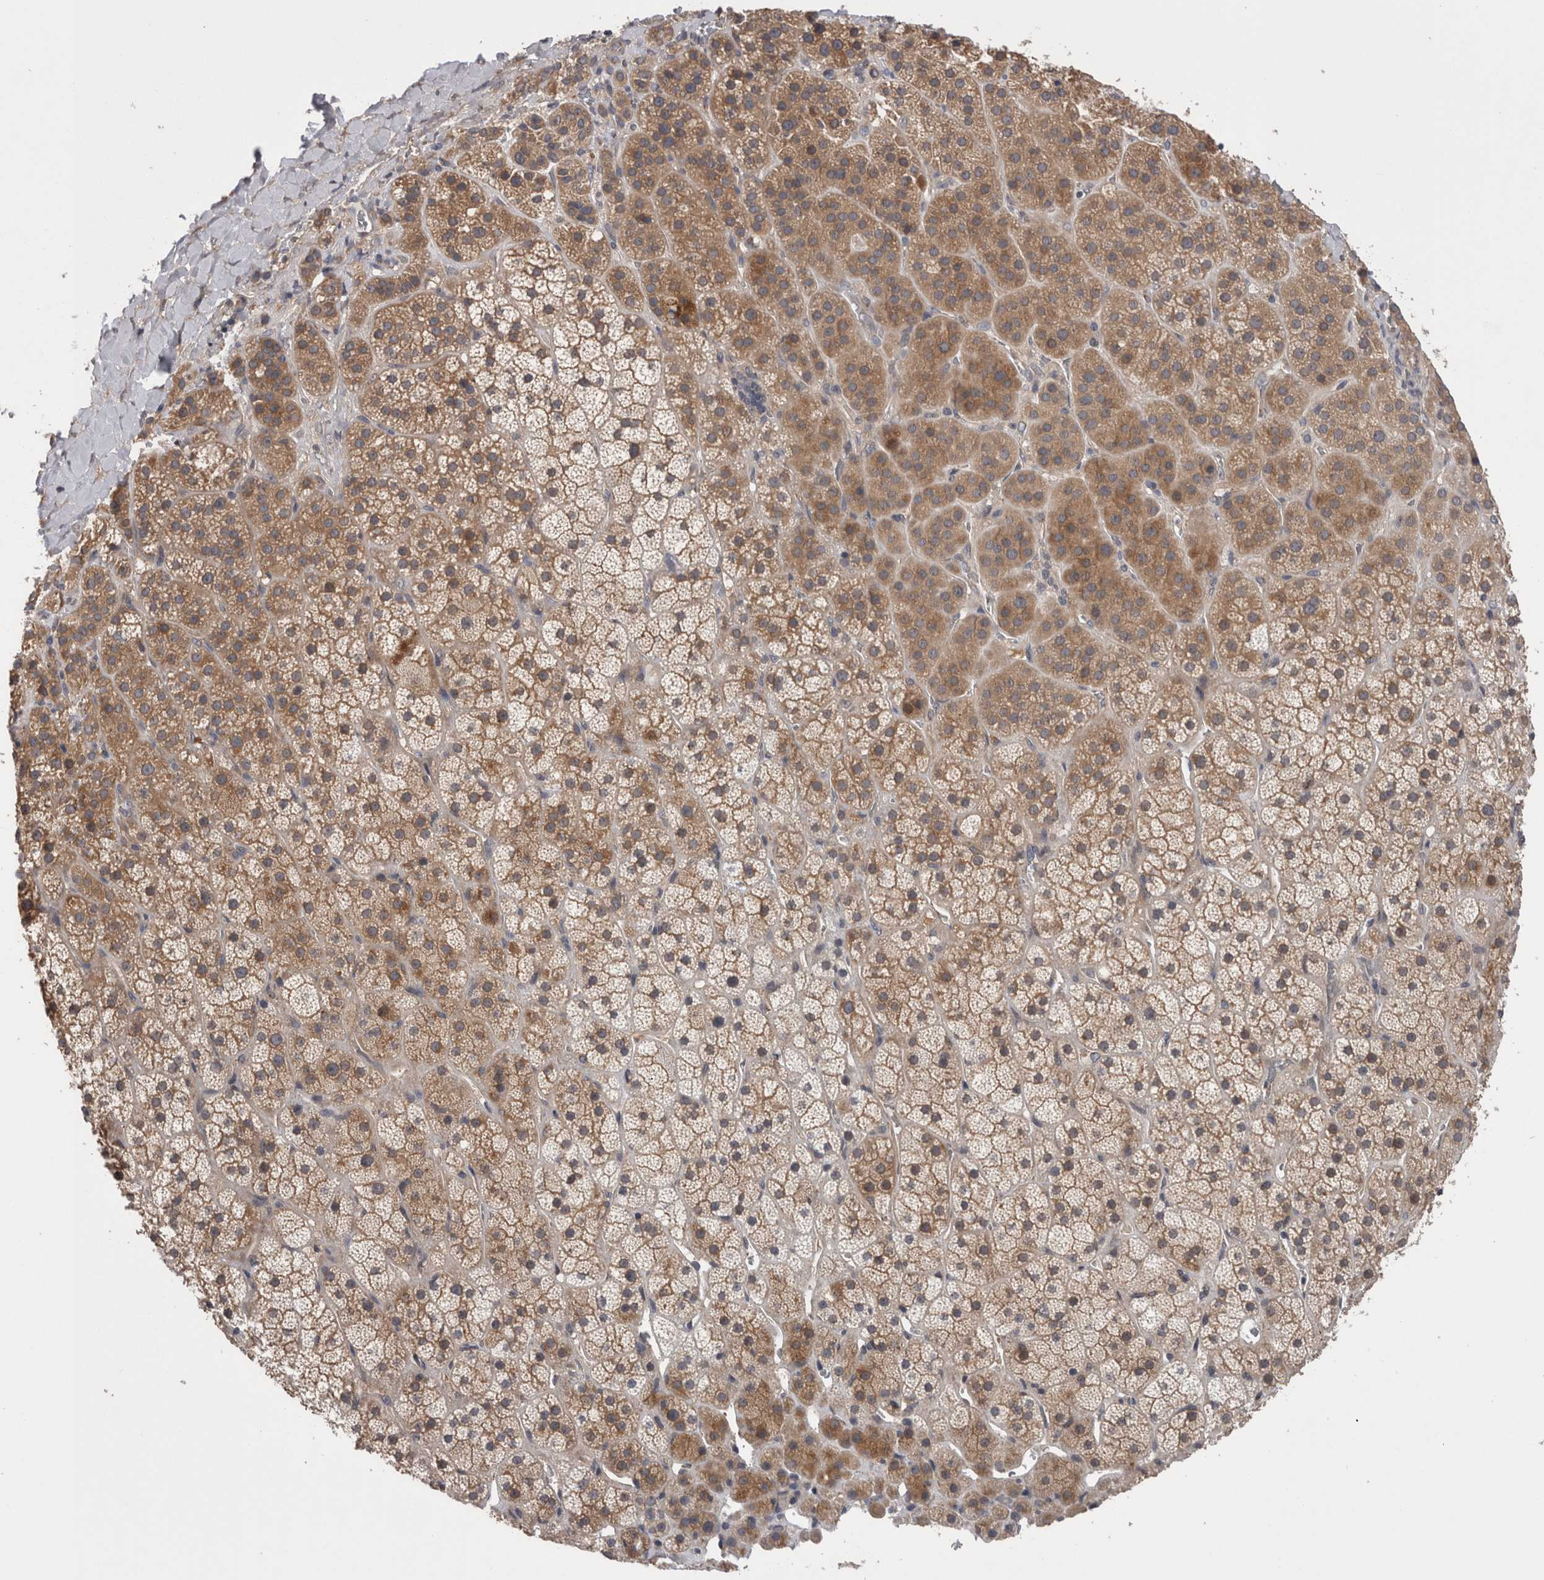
{"staining": {"intensity": "moderate", "quantity": ">75%", "location": "cytoplasmic/membranous"}, "tissue": "adrenal gland", "cell_type": "Glandular cells", "image_type": "normal", "snomed": [{"axis": "morphology", "description": "Normal tissue, NOS"}, {"axis": "topography", "description": "Adrenal gland"}], "caption": "Approximately >75% of glandular cells in normal human adrenal gland demonstrate moderate cytoplasmic/membranous protein staining as visualized by brown immunohistochemical staining.", "gene": "DCTN6", "patient": {"sex": "male", "age": 57}}